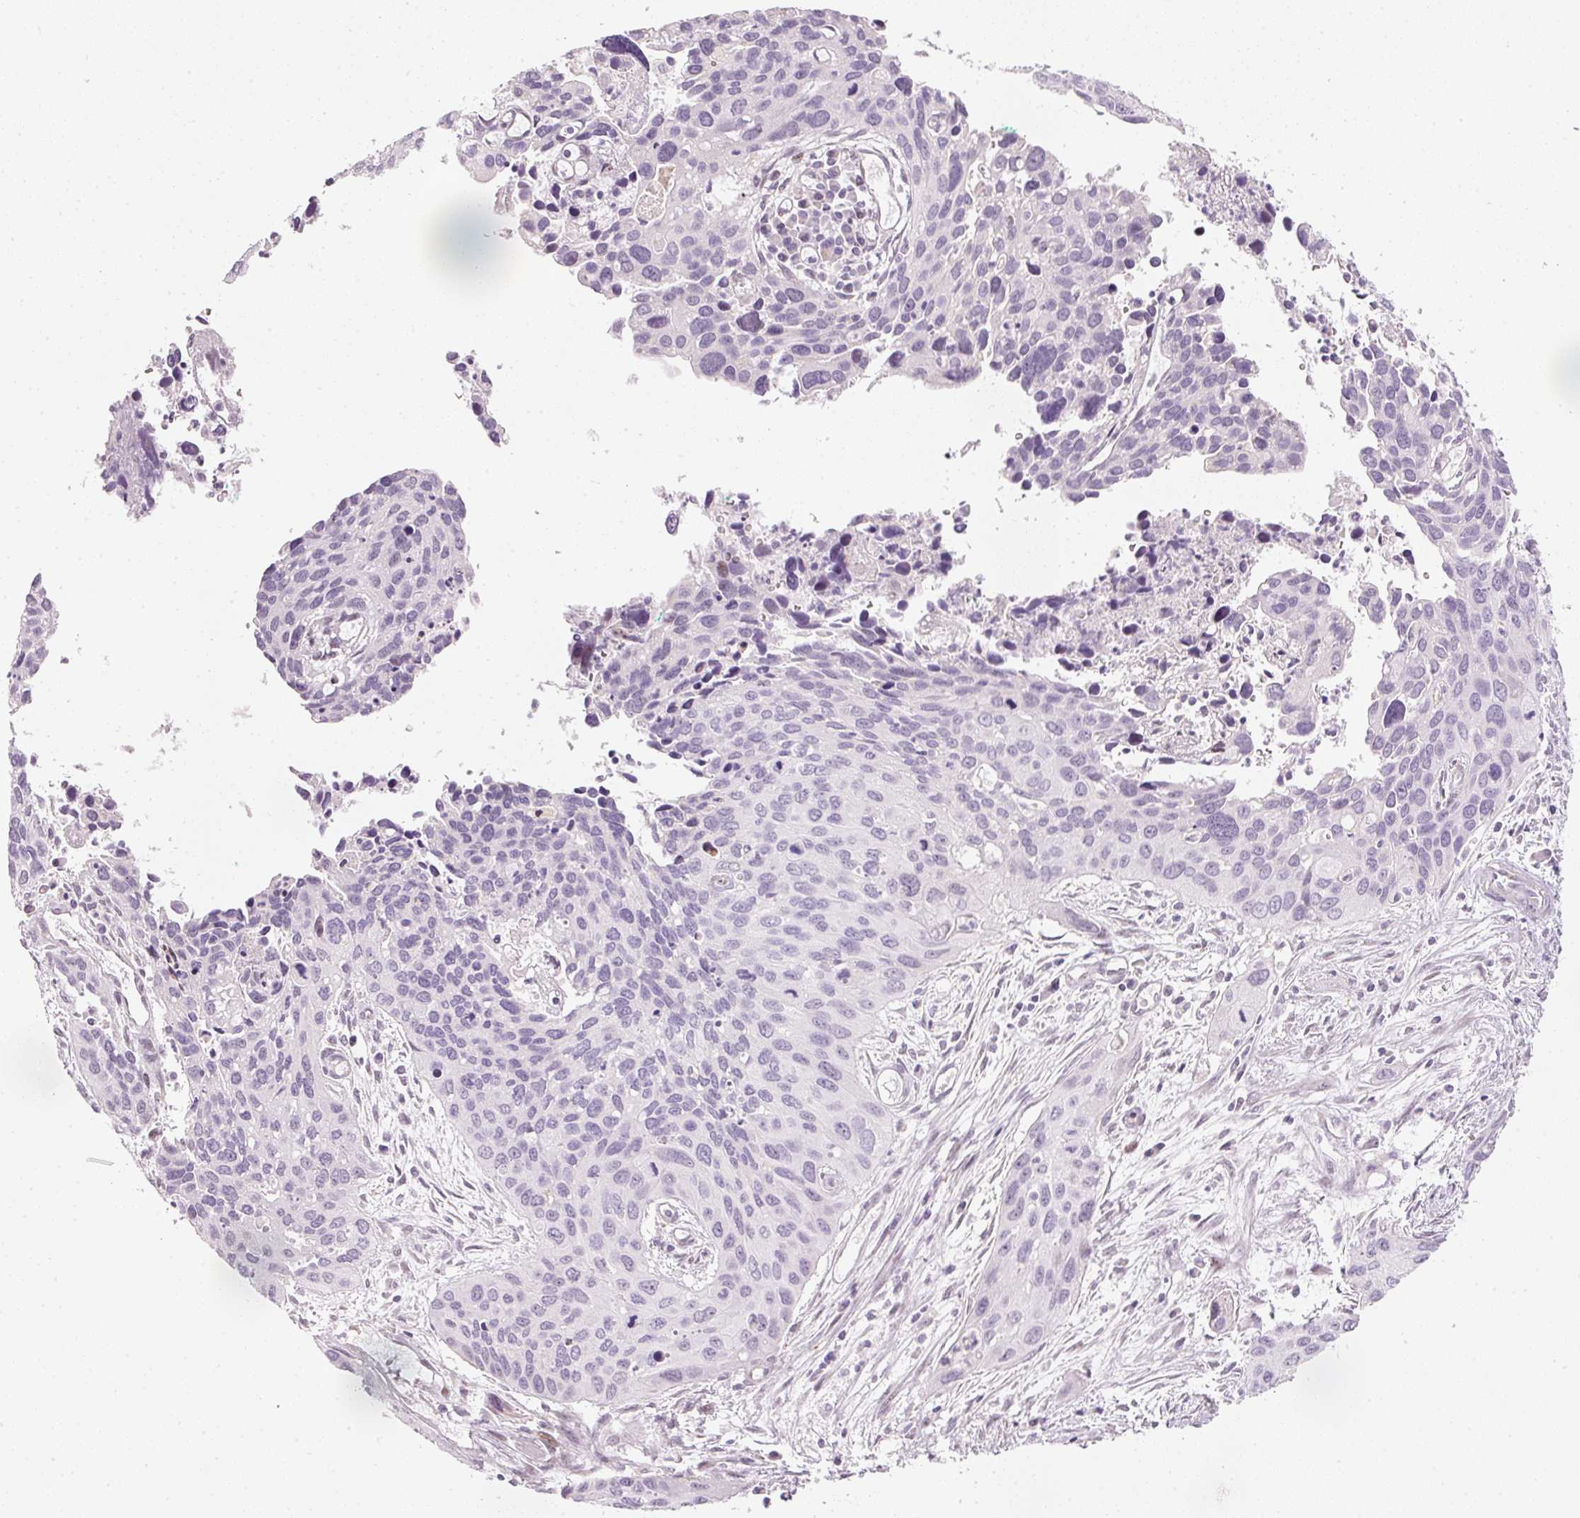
{"staining": {"intensity": "negative", "quantity": "none", "location": "none"}, "tissue": "cervical cancer", "cell_type": "Tumor cells", "image_type": "cancer", "snomed": [{"axis": "morphology", "description": "Squamous cell carcinoma, NOS"}, {"axis": "topography", "description": "Cervix"}], "caption": "High magnification brightfield microscopy of cervical cancer stained with DAB (brown) and counterstained with hematoxylin (blue): tumor cells show no significant positivity.", "gene": "RNF39", "patient": {"sex": "female", "age": 55}}